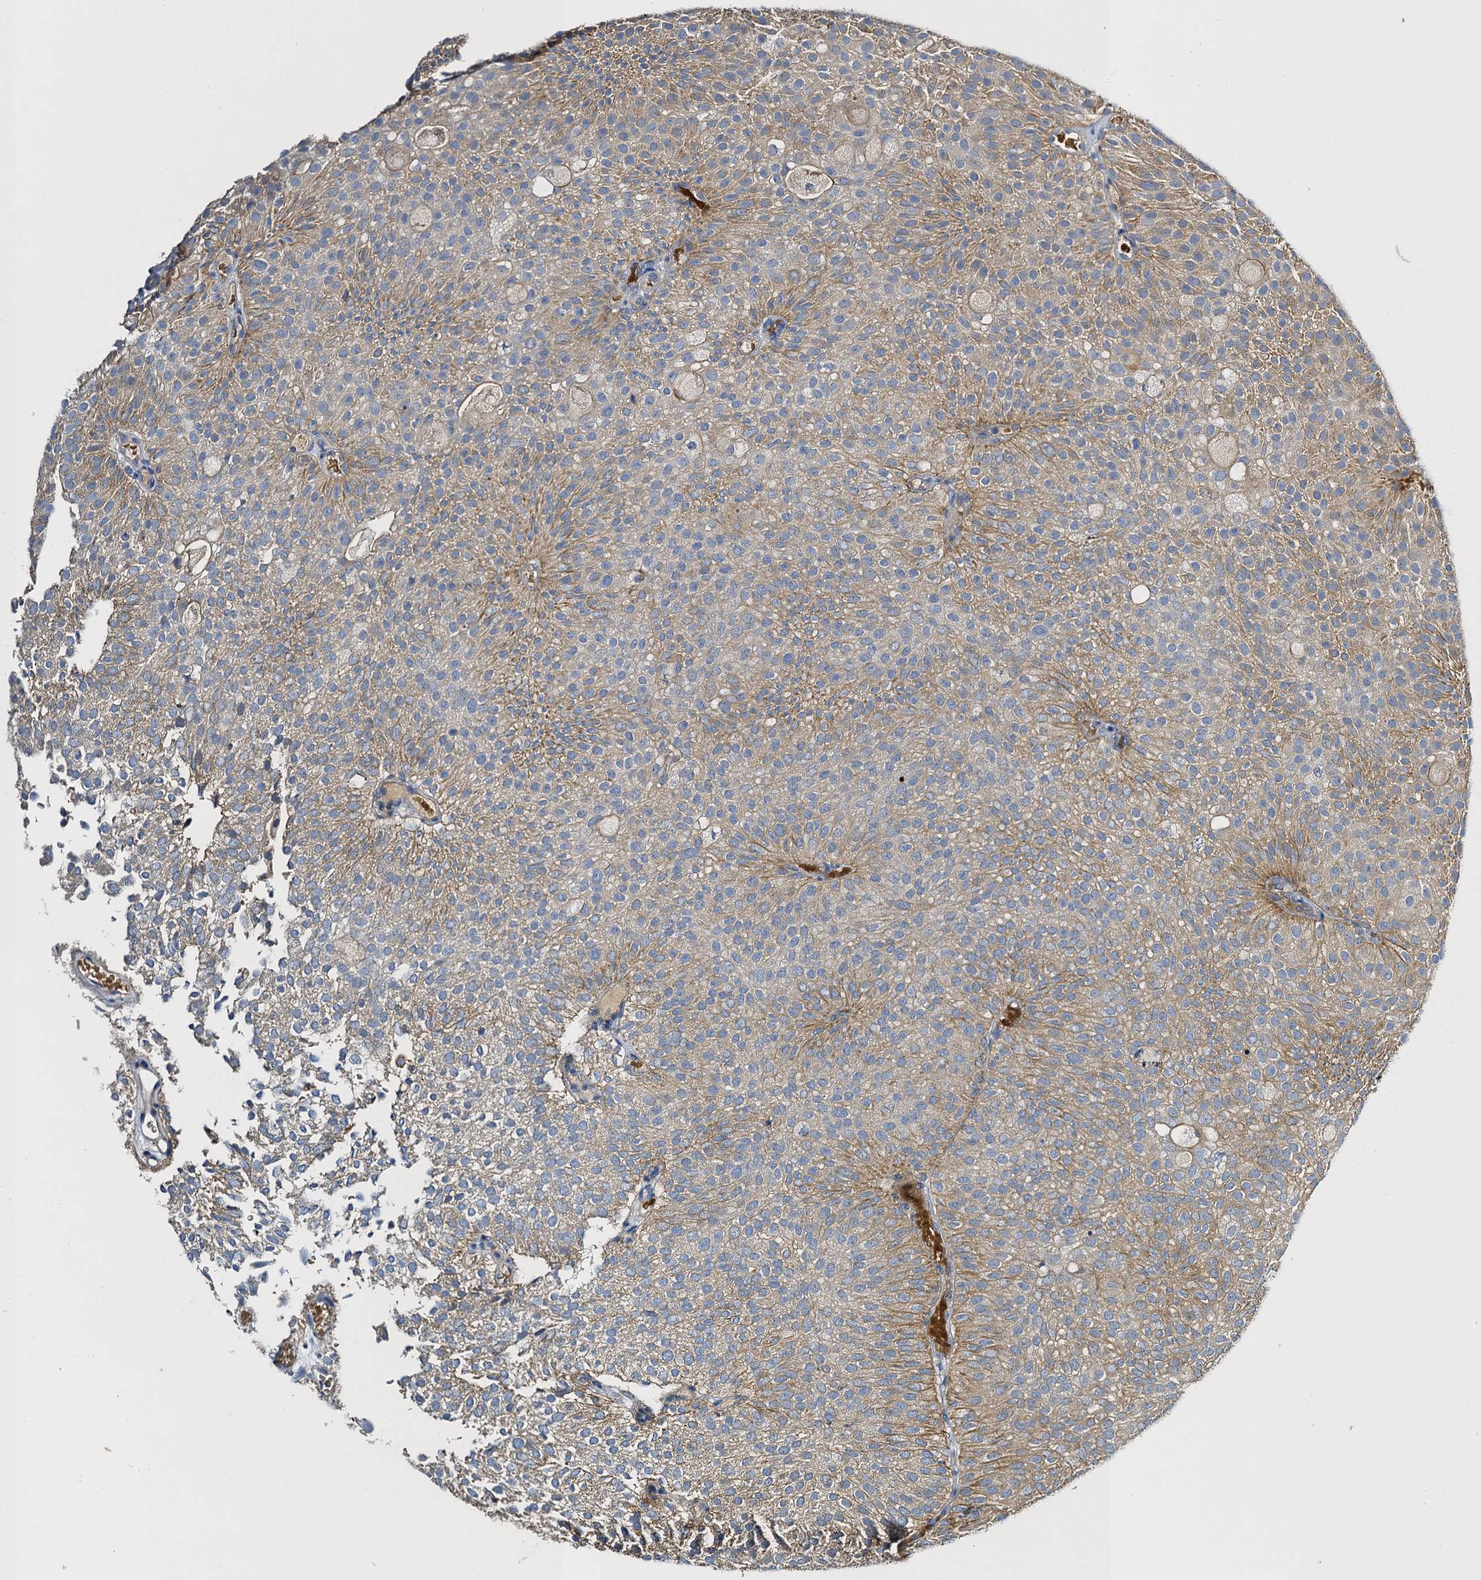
{"staining": {"intensity": "moderate", "quantity": "25%-75%", "location": "cytoplasmic/membranous"}, "tissue": "urothelial cancer", "cell_type": "Tumor cells", "image_type": "cancer", "snomed": [{"axis": "morphology", "description": "Urothelial carcinoma, Low grade"}, {"axis": "topography", "description": "Urinary bladder"}], "caption": "Low-grade urothelial carcinoma was stained to show a protein in brown. There is medium levels of moderate cytoplasmic/membranous staining in approximately 25%-75% of tumor cells.", "gene": "SLC11A2", "patient": {"sex": "male", "age": 78}}